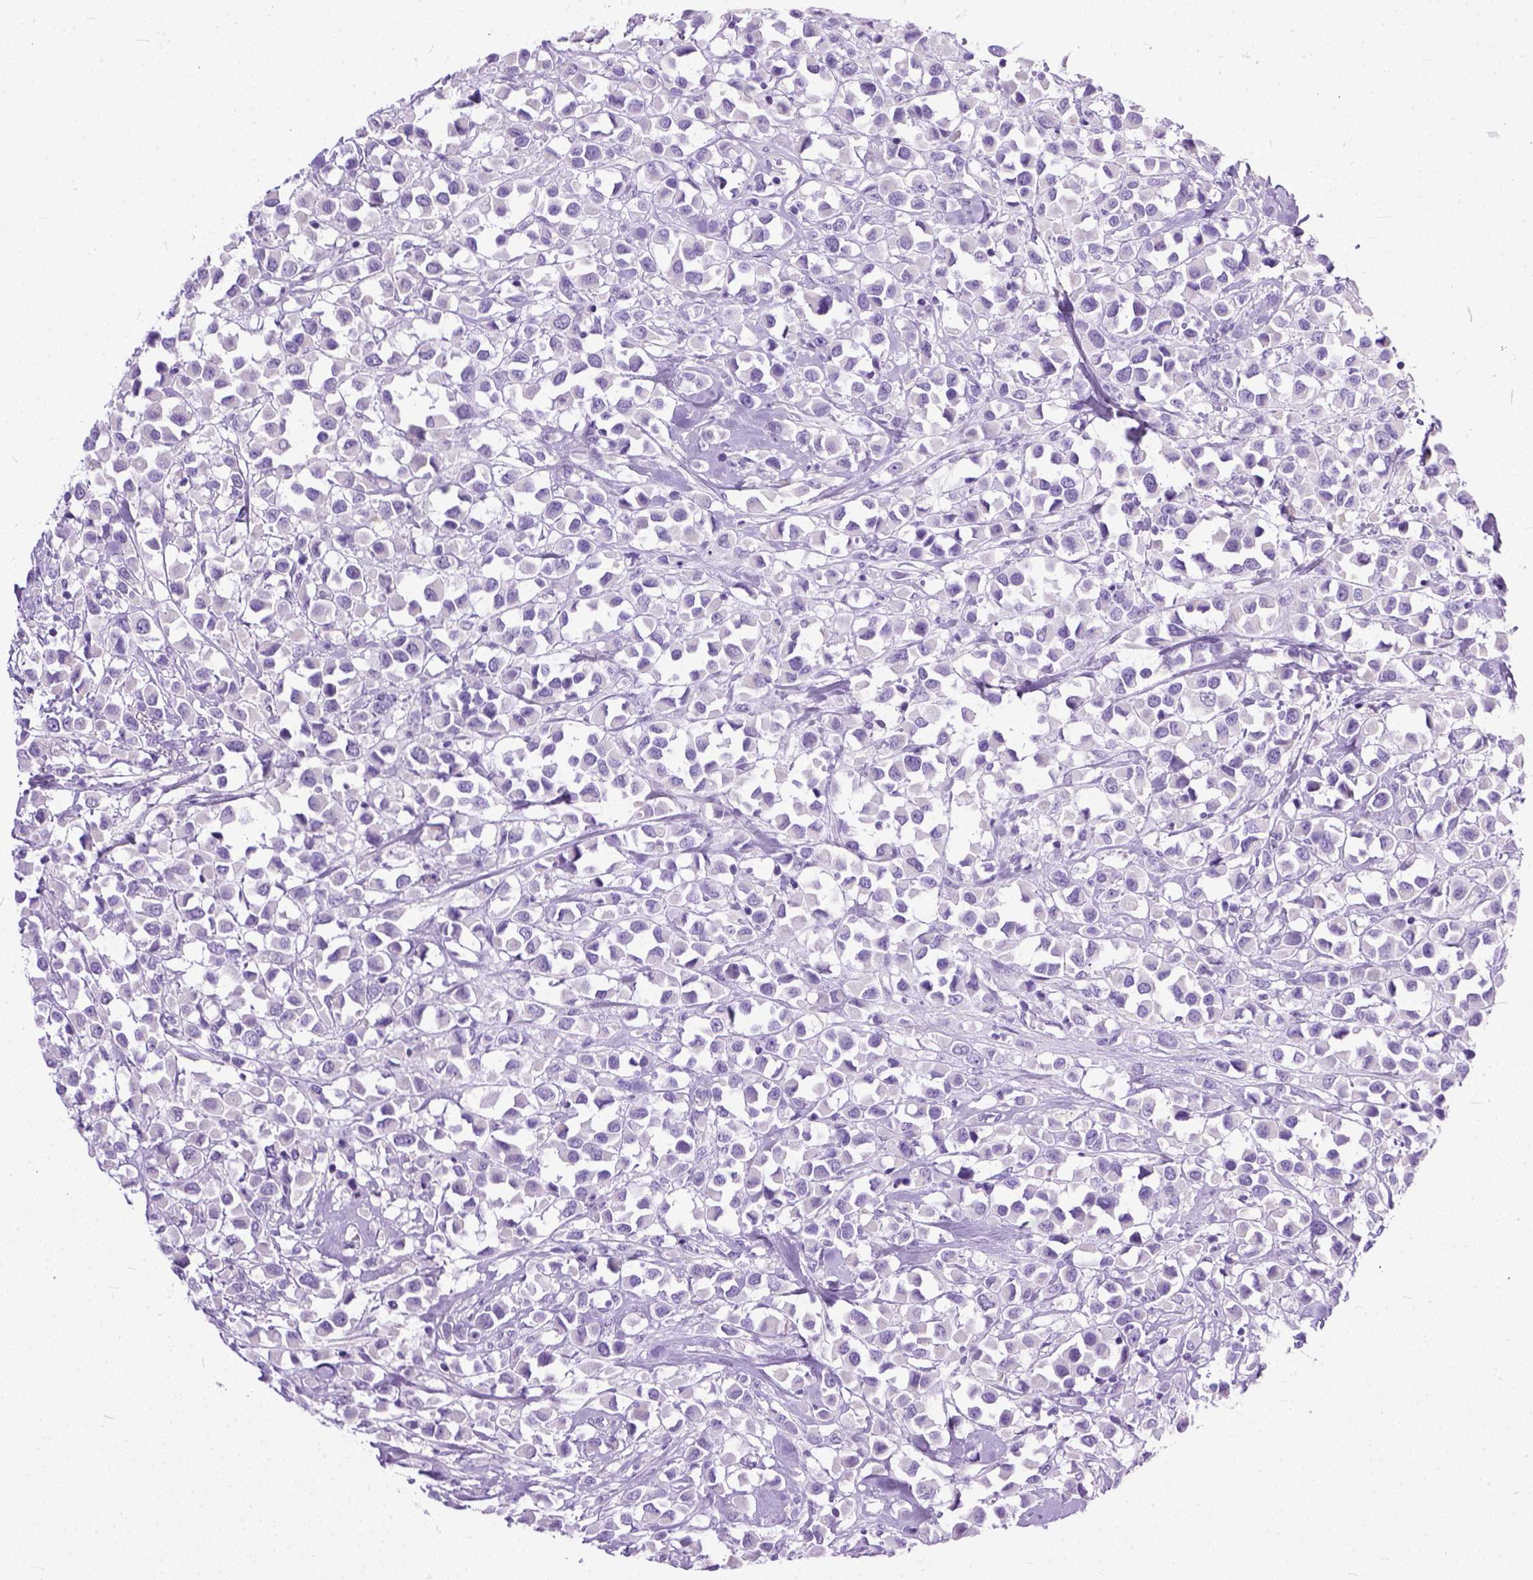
{"staining": {"intensity": "negative", "quantity": "none", "location": "none"}, "tissue": "breast cancer", "cell_type": "Tumor cells", "image_type": "cancer", "snomed": [{"axis": "morphology", "description": "Duct carcinoma"}, {"axis": "topography", "description": "Breast"}], "caption": "A histopathology image of human breast cancer is negative for staining in tumor cells.", "gene": "PLK5", "patient": {"sex": "female", "age": 61}}